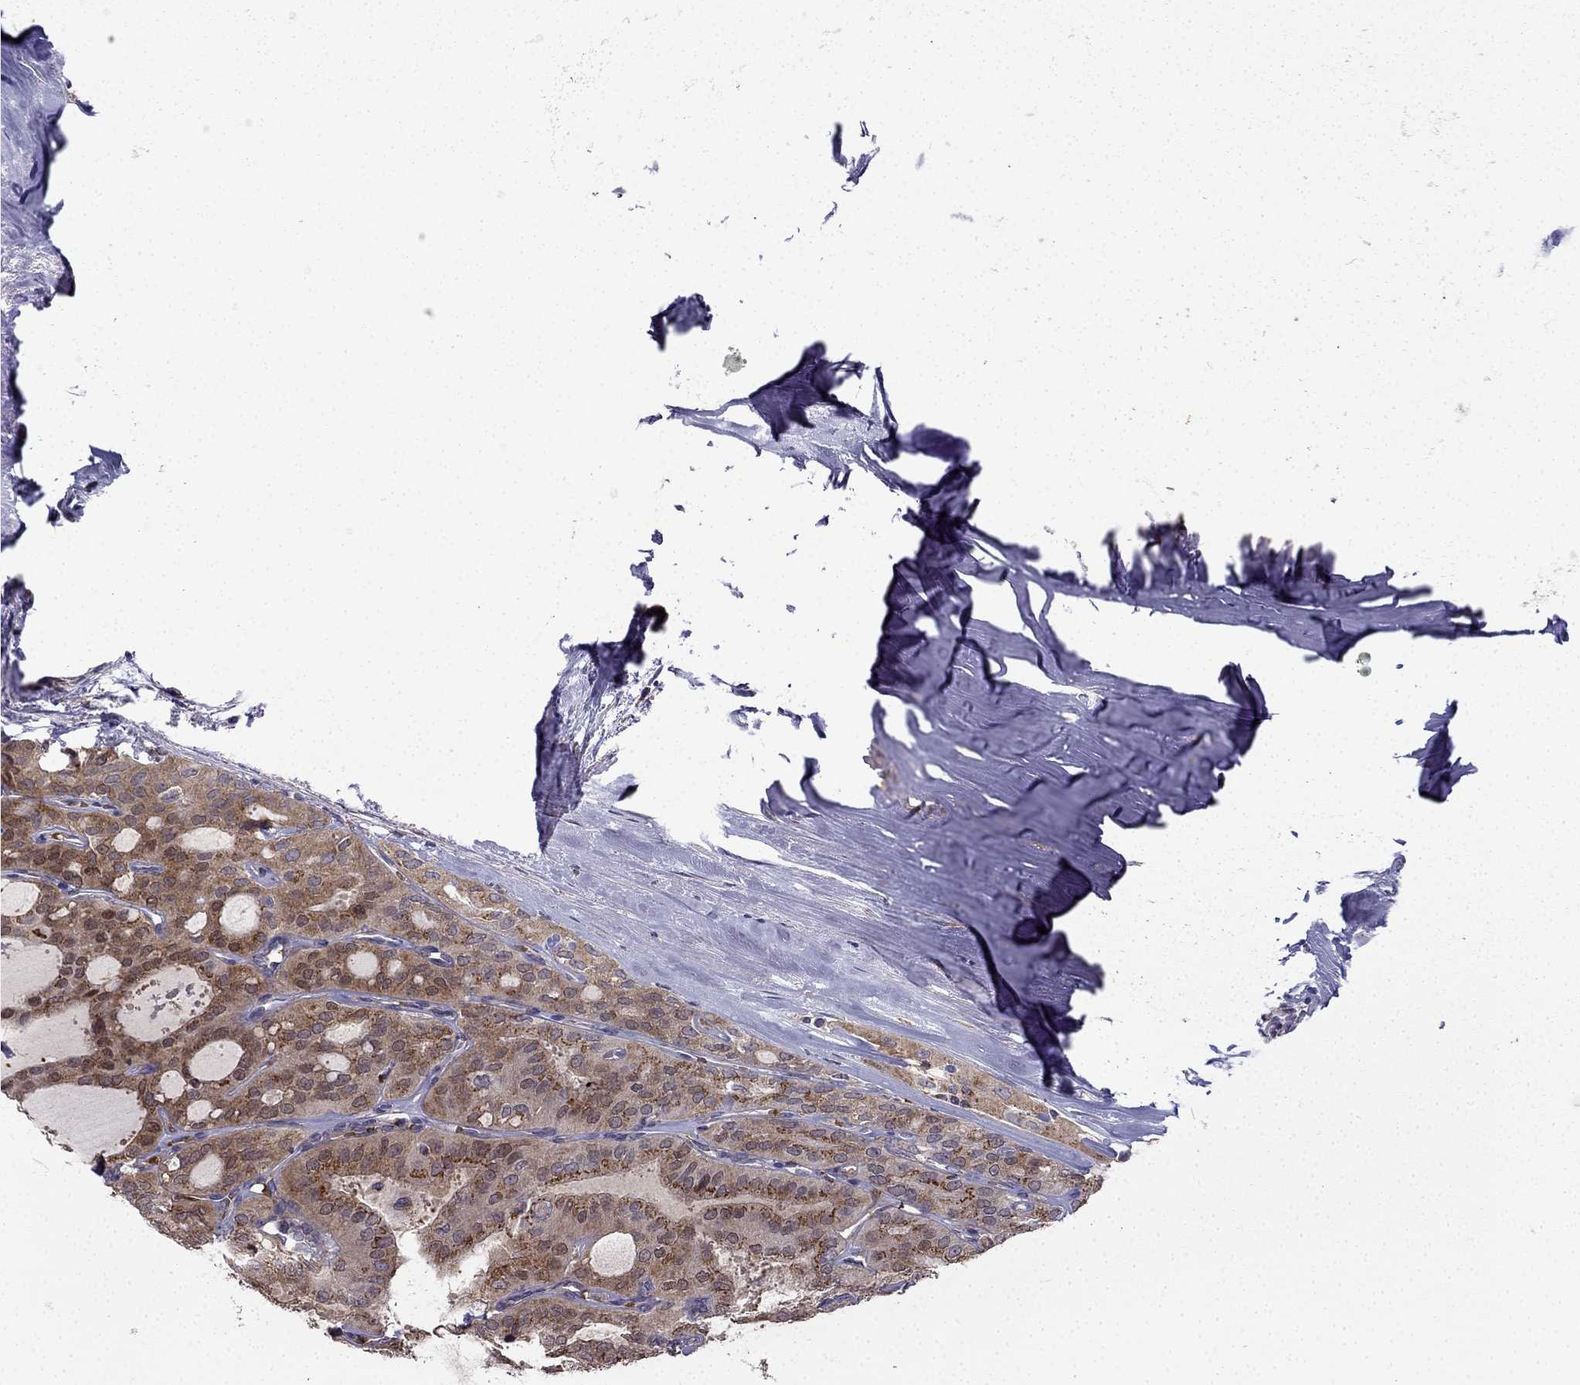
{"staining": {"intensity": "moderate", "quantity": ">75%", "location": "cytoplasmic/membranous"}, "tissue": "thyroid cancer", "cell_type": "Tumor cells", "image_type": "cancer", "snomed": [{"axis": "morphology", "description": "Follicular adenoma carcinoma, NOS"}, {"axis": "topography", "description": "Thyroid gland"}], "caption": "A brown stain labels moderate cytoplasmic/membranous positivity of a protein in human thyroid follicular adenoma carcinoma tumor cells.", "gene": "B4GALT7", "patient": {"sex": "male", "age": 75}}